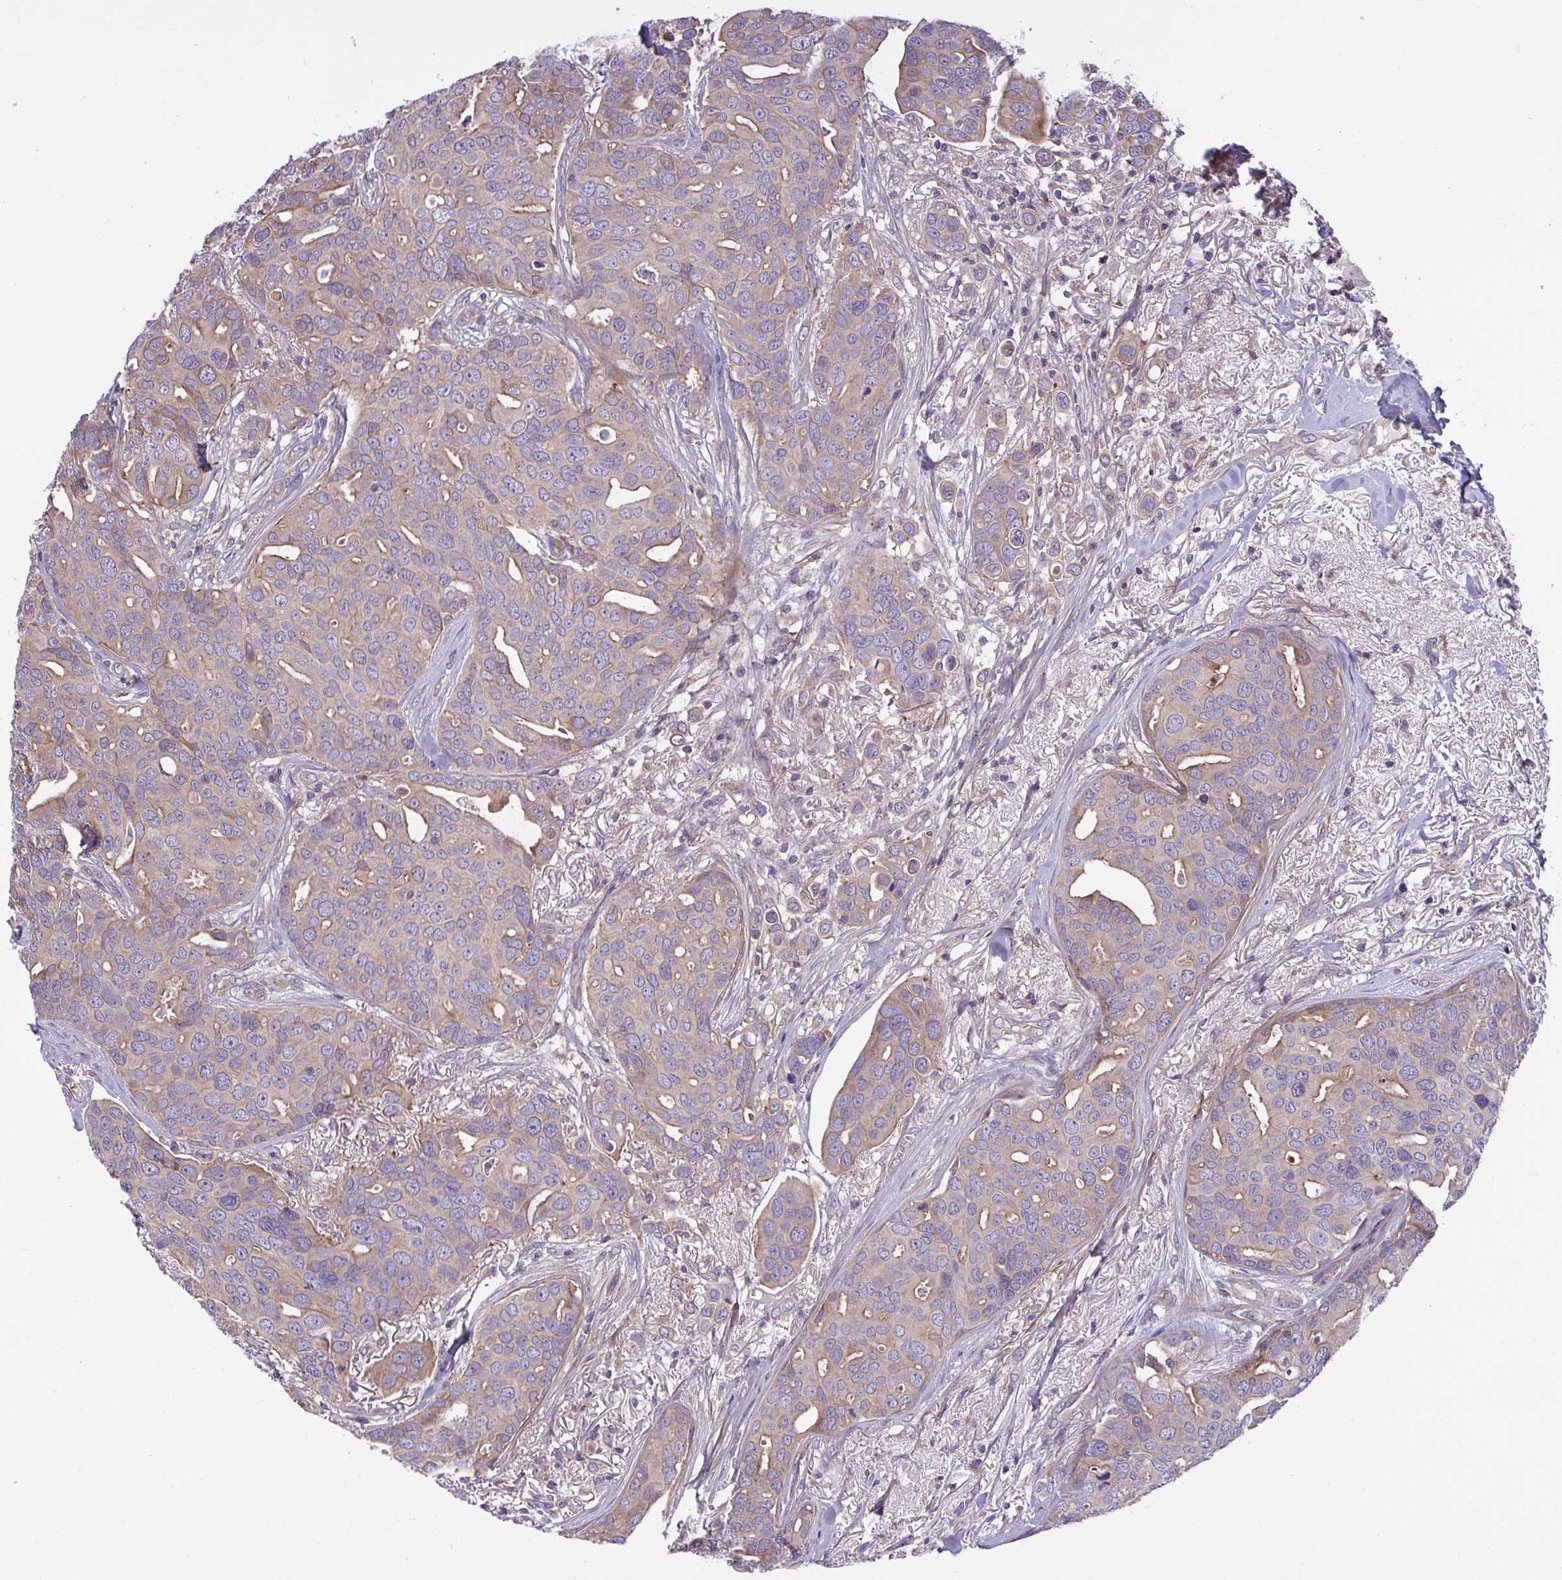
{"staining": {"intensity": "weak", "quantity": "<25%", "location": "cytoplasmic/membranous"}, "tissue": "breast cancer", "cell_type": "Tumor cells", "image_type": "cancer", "snomed": [{"axis": "morphology", "description": "Duct carcinoma"}, {"axis": "topography", "description": "Breast"}], "caption": "Tumor cells are negative for brown protein staining in intraductal carcinoma (breast).", "gene": "GRB14", "patient": {"sex": "female", "age": 54}}